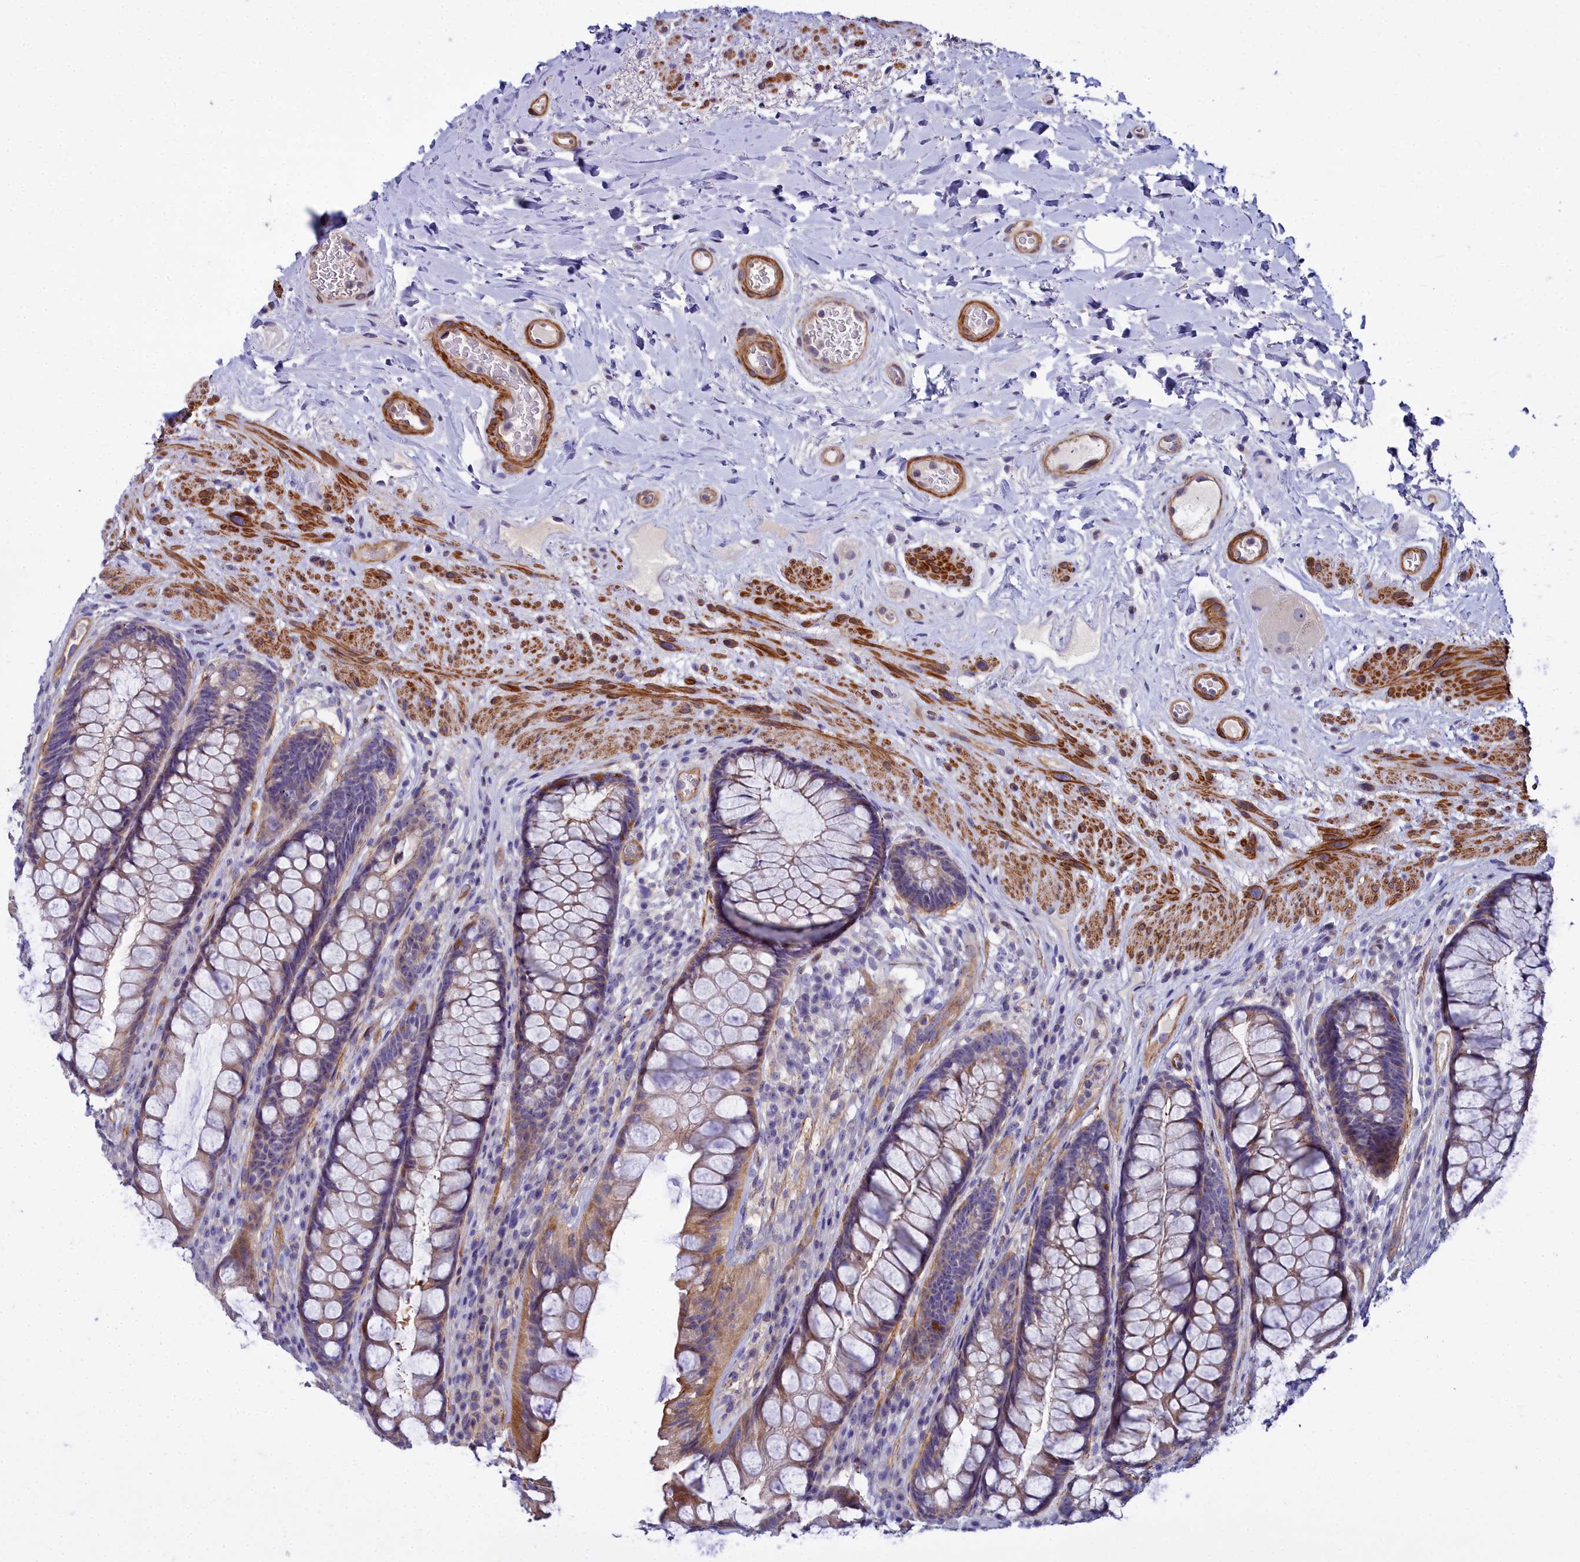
{"staining": {"intensity": "moderate", "quantity": "<25%", "location": "cytoplasmic/membranous"}, "tissue": "rectum", "cell_type": "Glandular cells", "image_type": "normal", "snomed": [{"axis": "morphology", "description": "Normal tissue, NOS"}, {"axis": "topography", "description": "Rectum"}], "caption": "A histopathology image of rectum stained for a protein exhibits moderate cytoplasmic/membranous brown staining in glandular cells. The protein of interest is stained brown, and the nuclei are stained in blue (DAB (3,3'-diaminobenzidine) IHC with brightfield microscopy, high magnification).", "gene": "FADS3", "patient": {"sex": "male", "age": 74}}